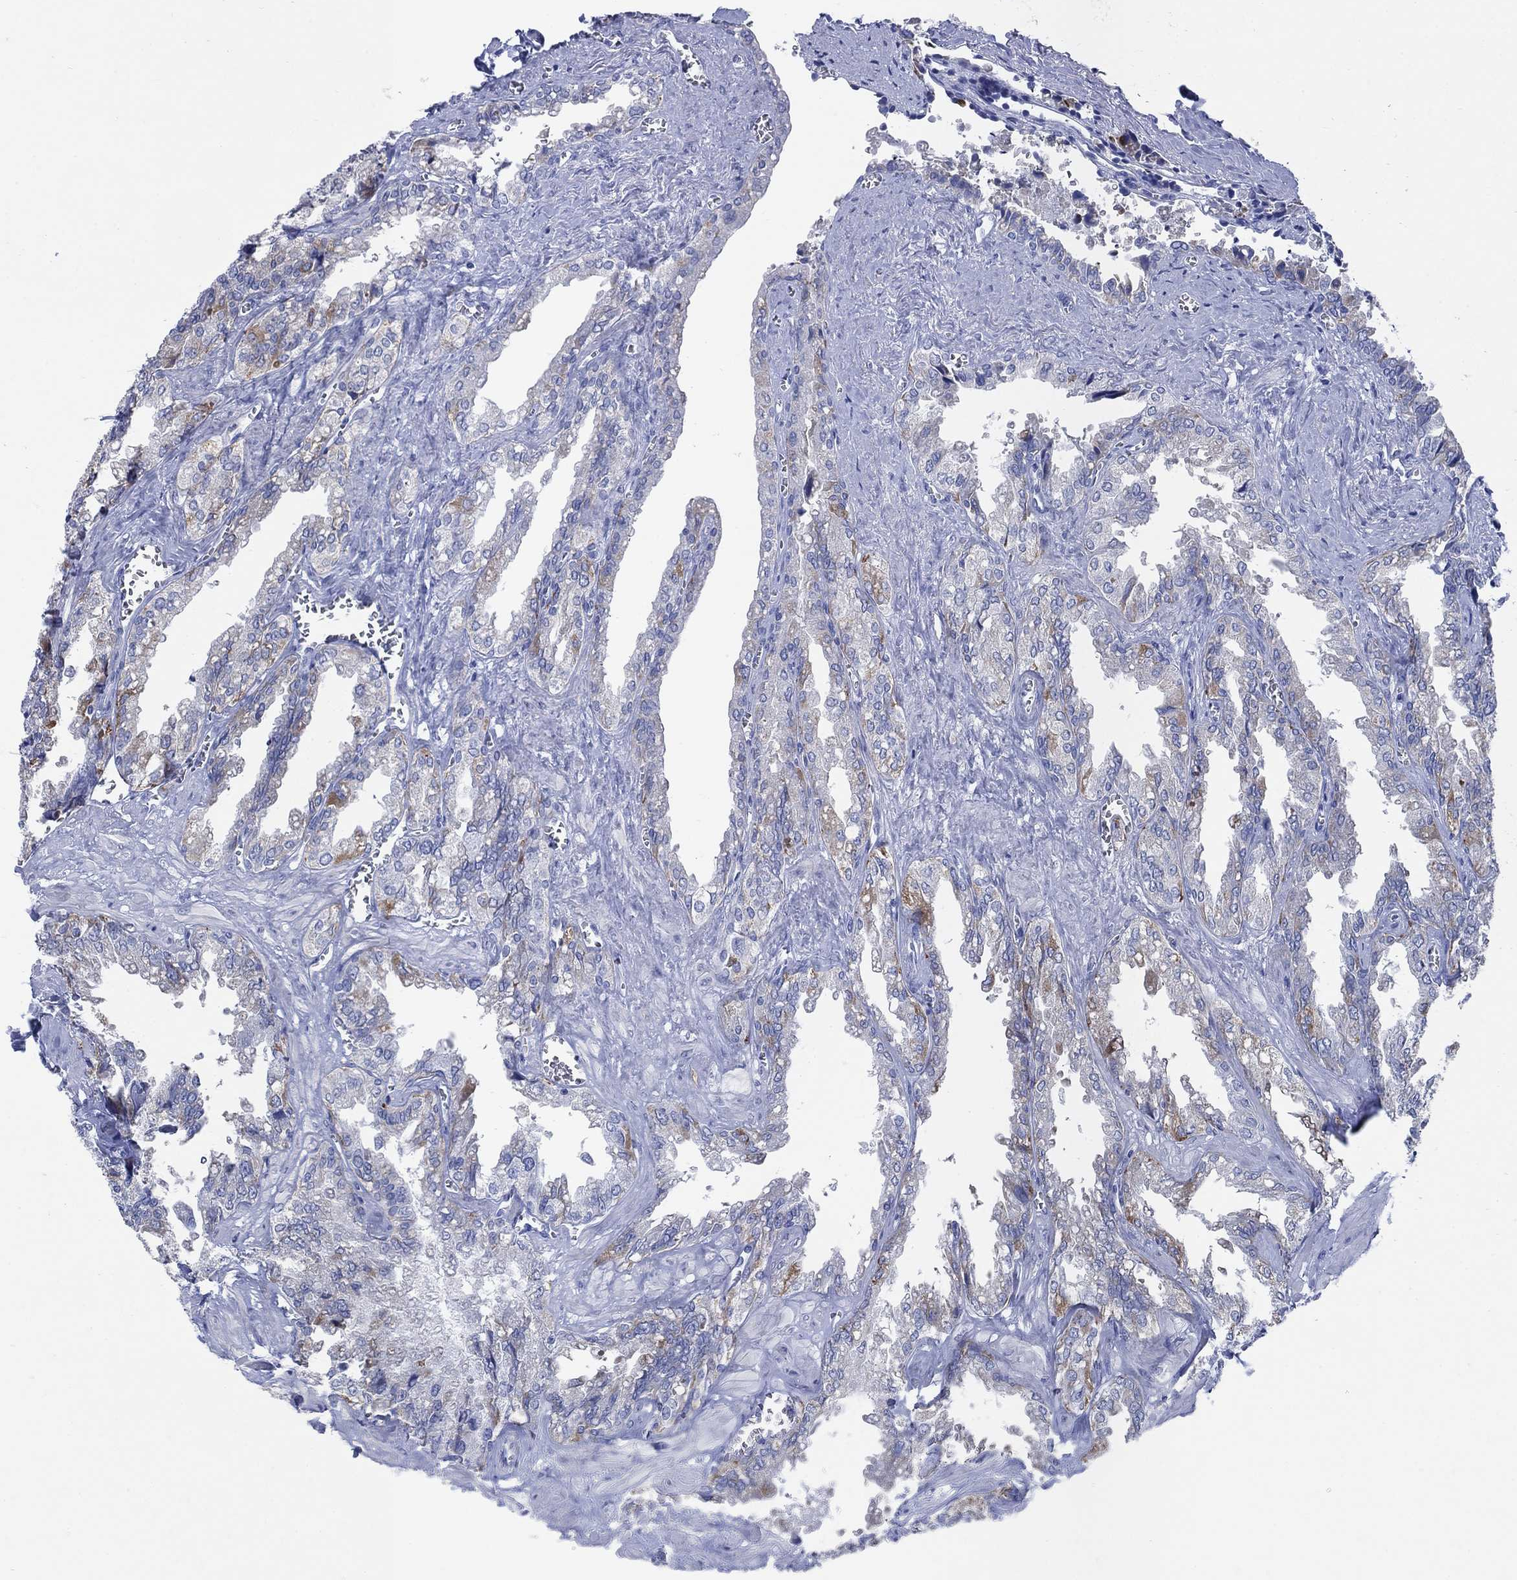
{"staining": {"intensity": "strong", "quantity": "<25%", "location": "cytoplasmic/membranous"}, "tissue": "seminal vesicle", "cell_type": "Glandular cells", "image_type": "normal", "snomed": [{"axis": "morphology", "description": "Normal tissue, NOS"}, {"axis": "topography", "description": "Seminal veicle"}], "caption": "Protein expression analysis of unremarkable seminal vesicle displays strong cytoplasmic/membranous positivity in approximately <25% of glandular cells.", "gene": "SCCPDH", "patient": {"sex": "male", "age": 67}}